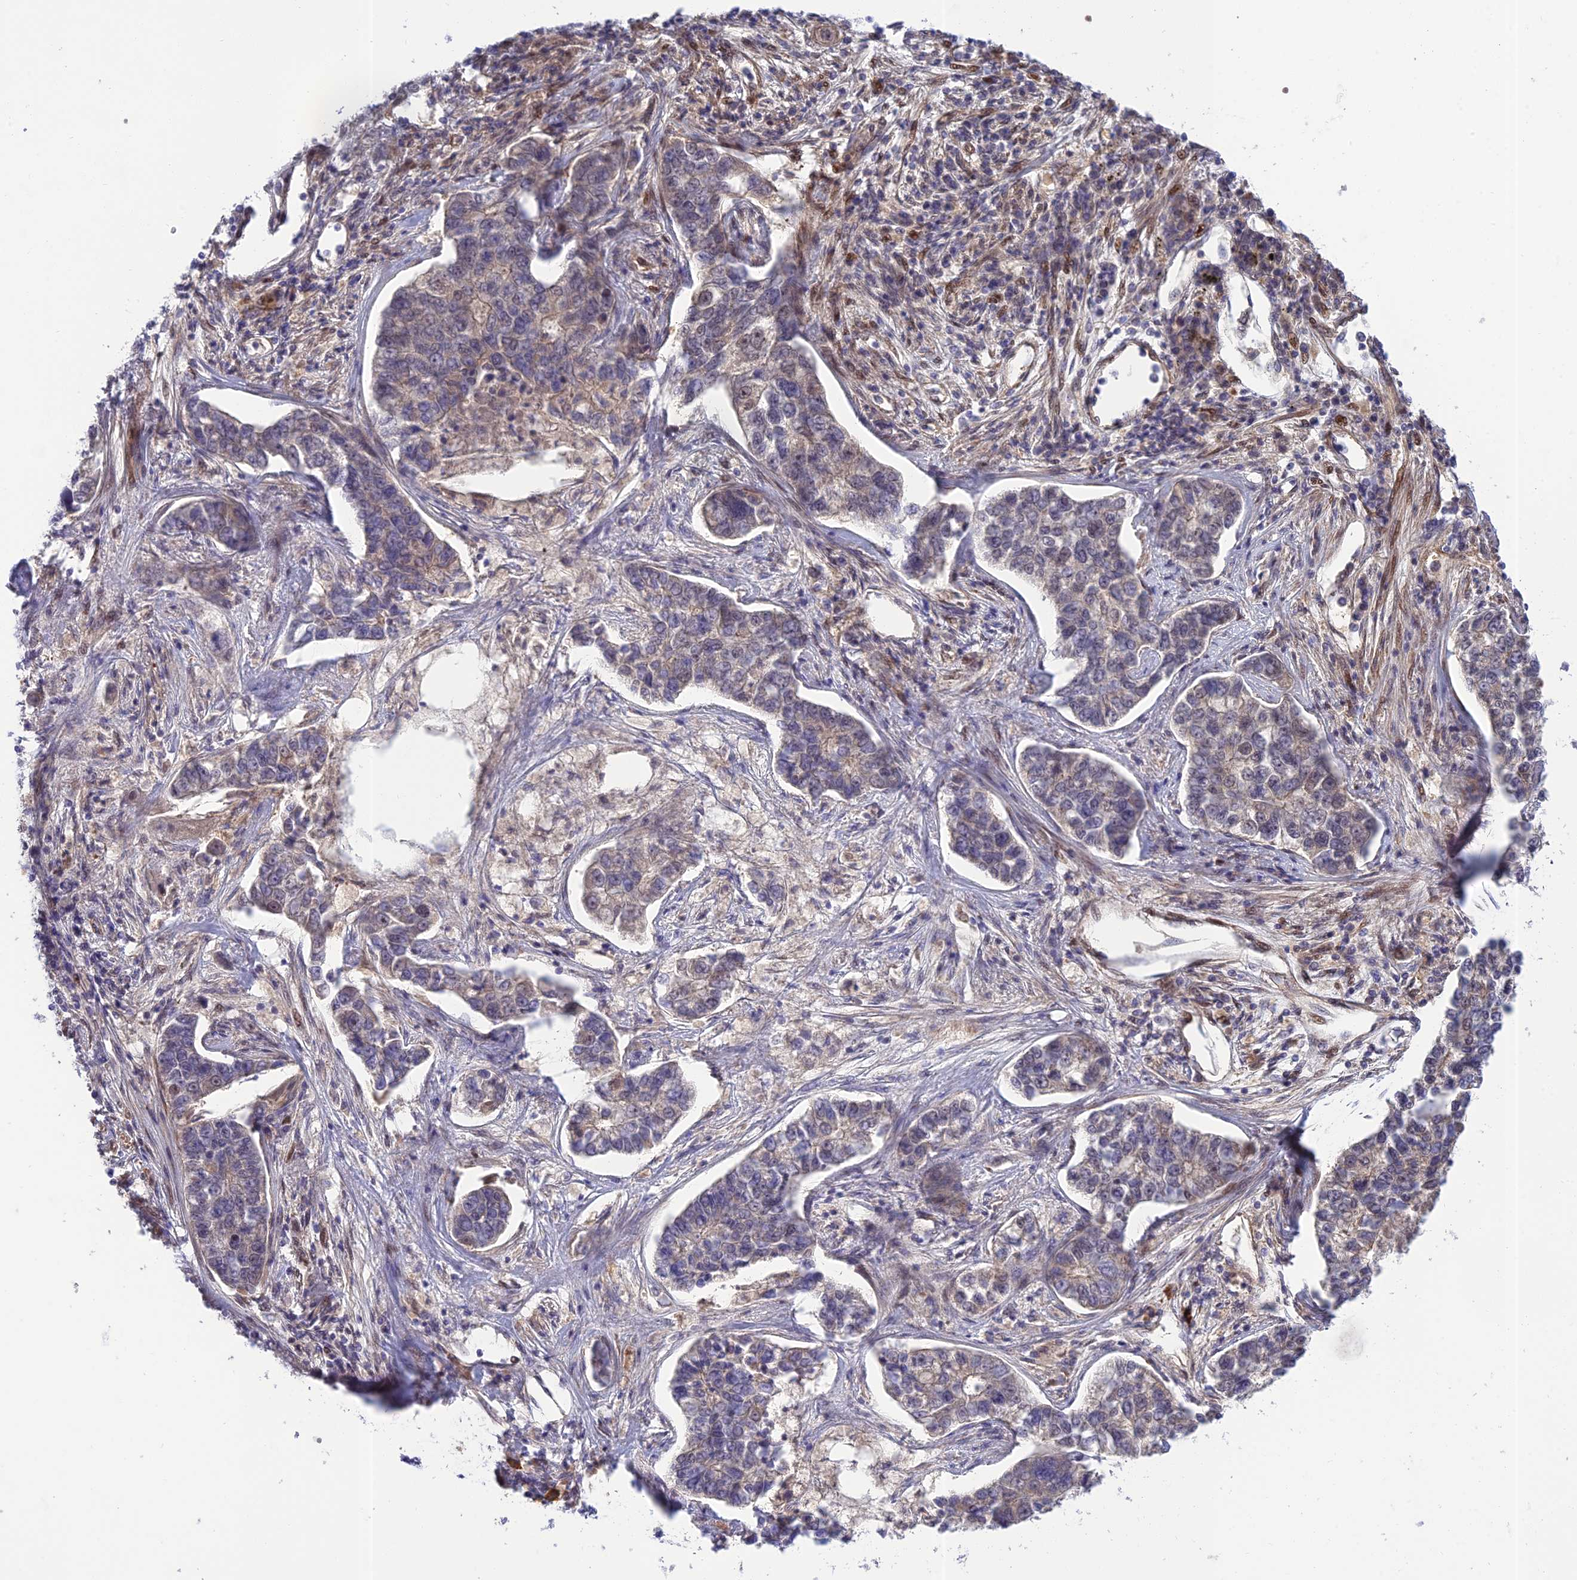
{"staining": {"intensity": "weak", "quantity": "<25%", "location": "nuclear"}, "tissue": "lung cancer", "cell_type": "Tumor cells", "image_type": "cancer", "snomed": [{"axis": "morphology", "description": "Adenocarcinoma, NOS"}, {"axis": "topography", "description": "Lung"}], "caption": "Tumor cells show no significant positivity in adenocarcinoma (lung). (Stains: DAB (3,3'-diaminobenzidine) IHC with hematoxylin counter stain, Microscopy: brightfield microscopy at high magnification).", "gene": "ZNF584", "patient": {"sex": "male", "age": 49}}